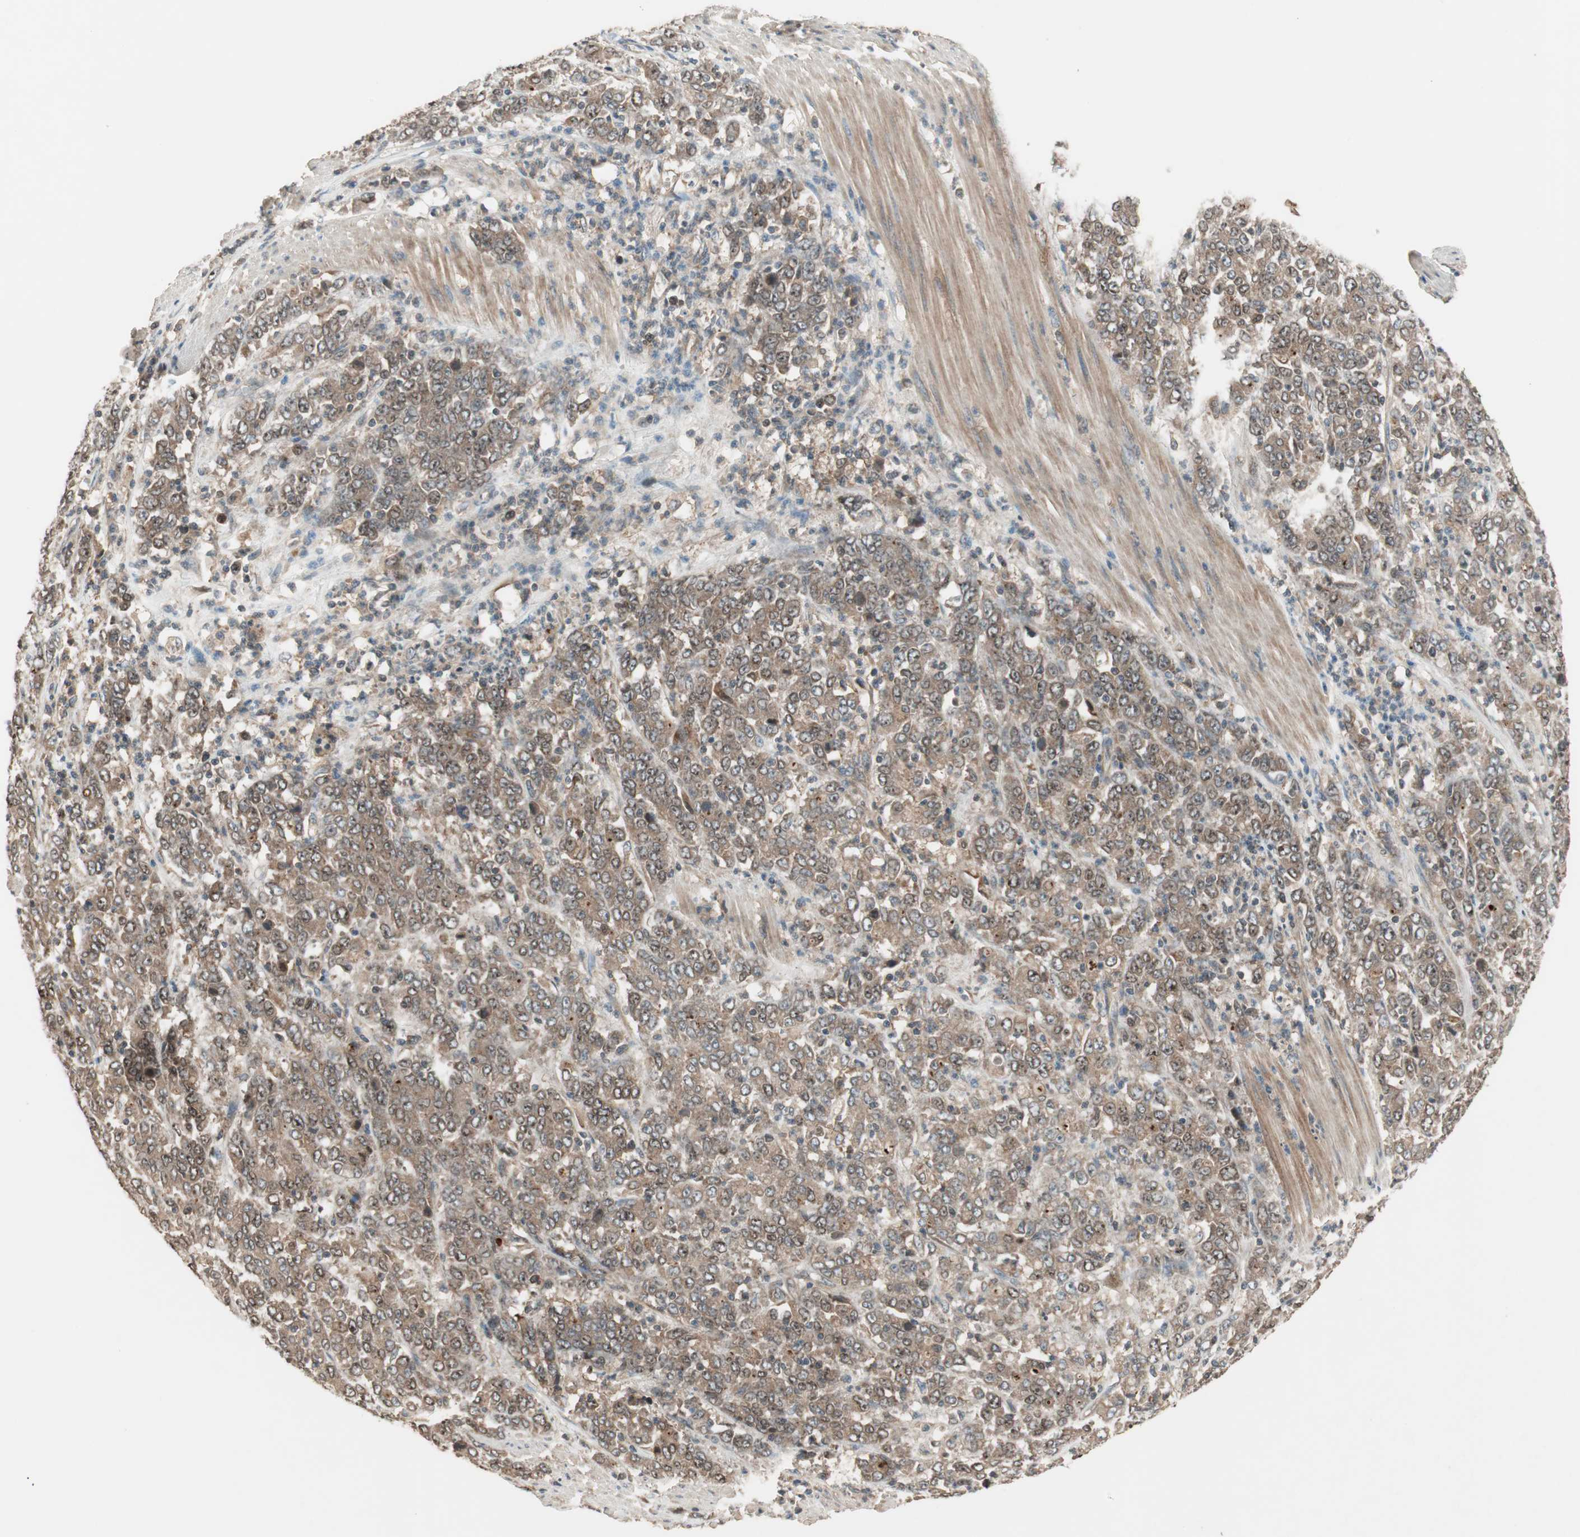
{"staining": {"intensity": "weak", "quantity": ">75%", "location": "cytoplasmic/membranous"}, "tissue": "stomach cancer", "cell_type": "Tumor cells", "image_type": "cancer", "snomed": [{"axis": "morphology", "description": "Adenocarcinoma, NOS"}, {"axis": "topography", "description": "Stomach, lower"}], "caption": "Human adenocarcinoma (stomach) stained with a protein marker reveals weak staining in tumor cells.", "gene": "ATP6AP2", "patient": {"sex": "female", "age": 71}}